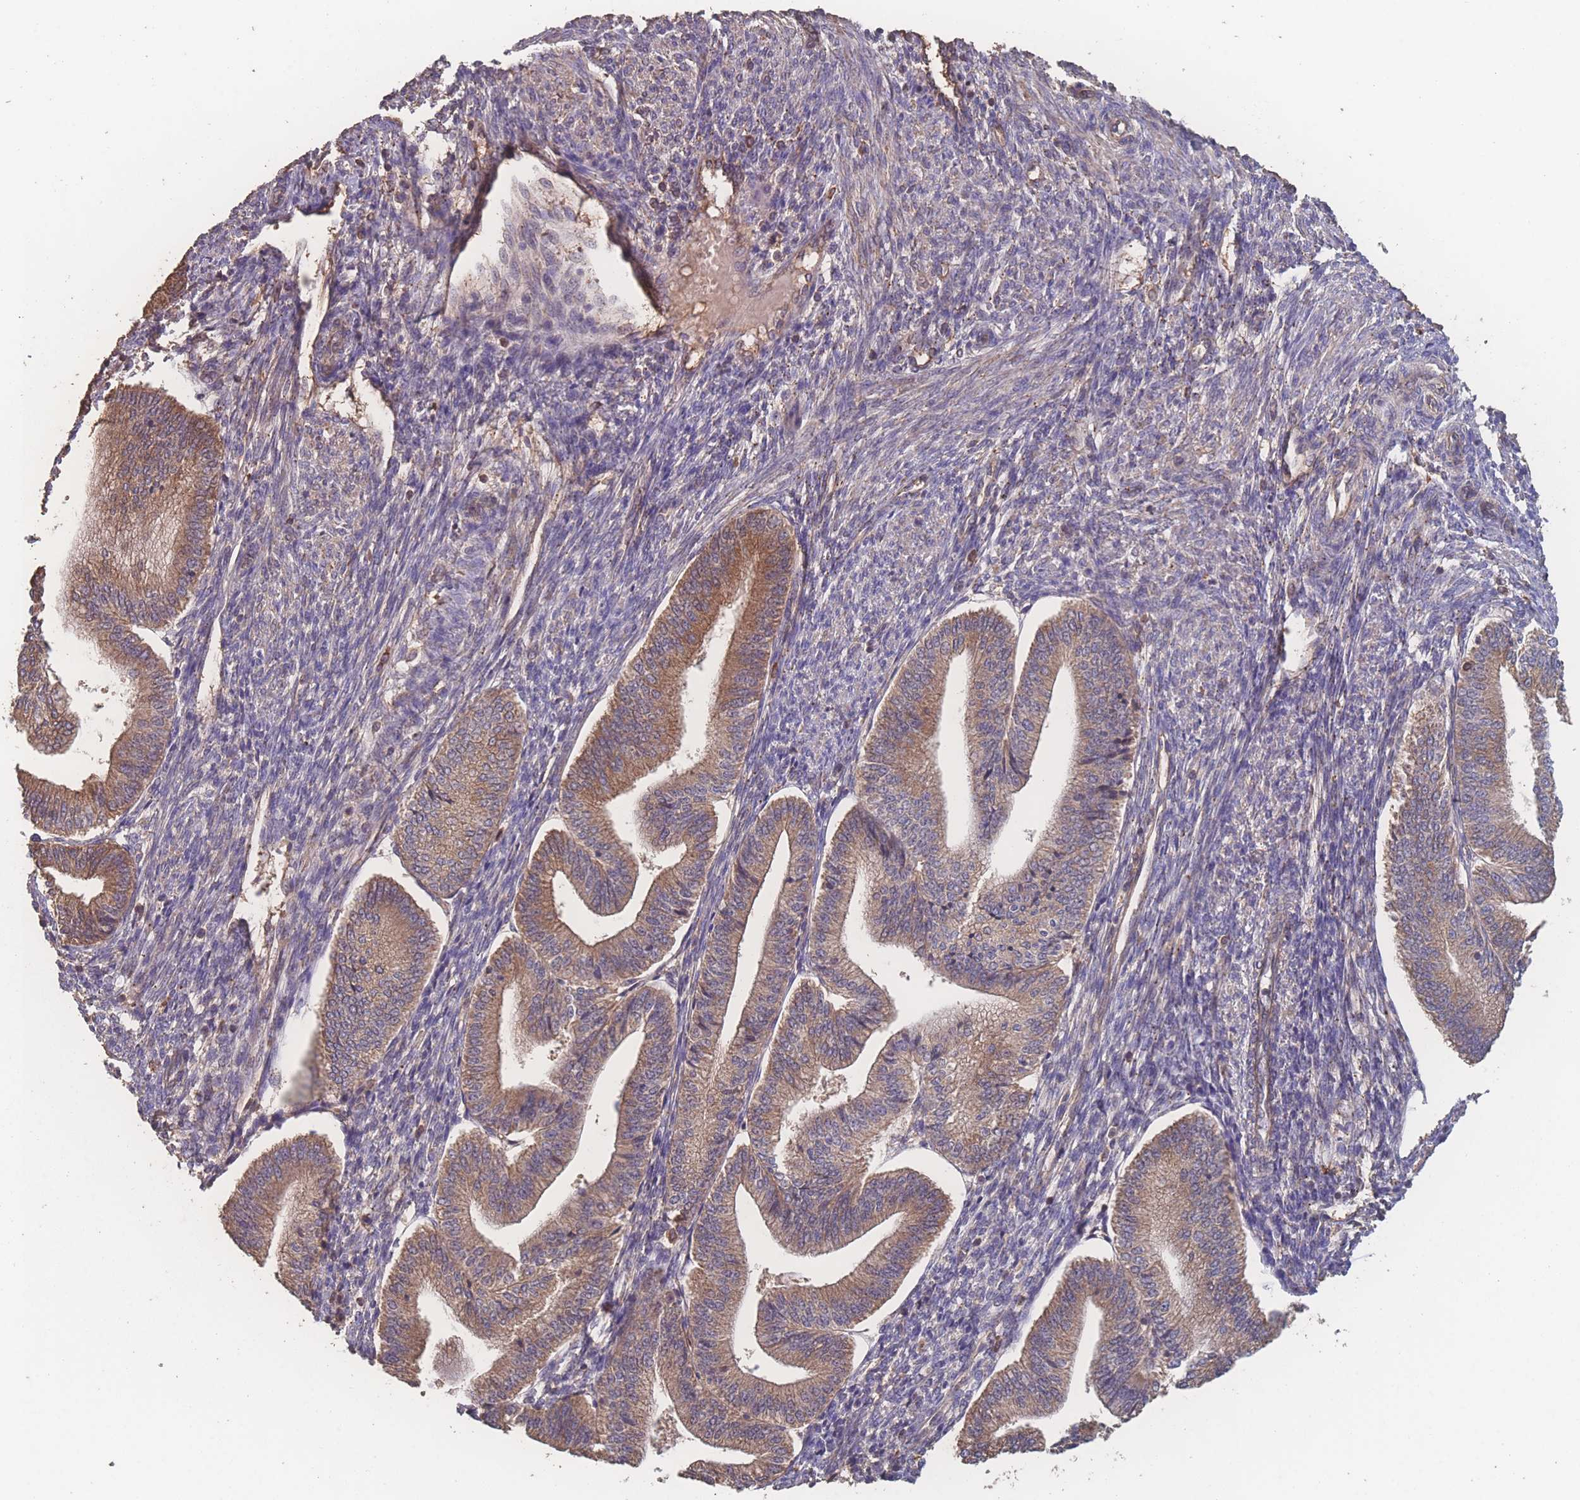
{"staining": {"intensity": "moderate", "quantity": "<25%", "location": "cytoplasmic/membranous"}, "tissue": "endometrium", "cell_type": "Cells in endometrial stroma", "image_type": "normal", "snomed": [{"axis": "morphology", "description": "Normal tissue, NOS"}, {"axis": "topography", "description": "Endometrium"}], "caption": "Brown immunohistochemical staining in benign human endometrium demonstrates moderate cytoplasmic/membranous expression in approximately <25% of cells in endometrial stroma.", "gene": "ATXN10", "patient": {"sex": "female", "age": 34}}